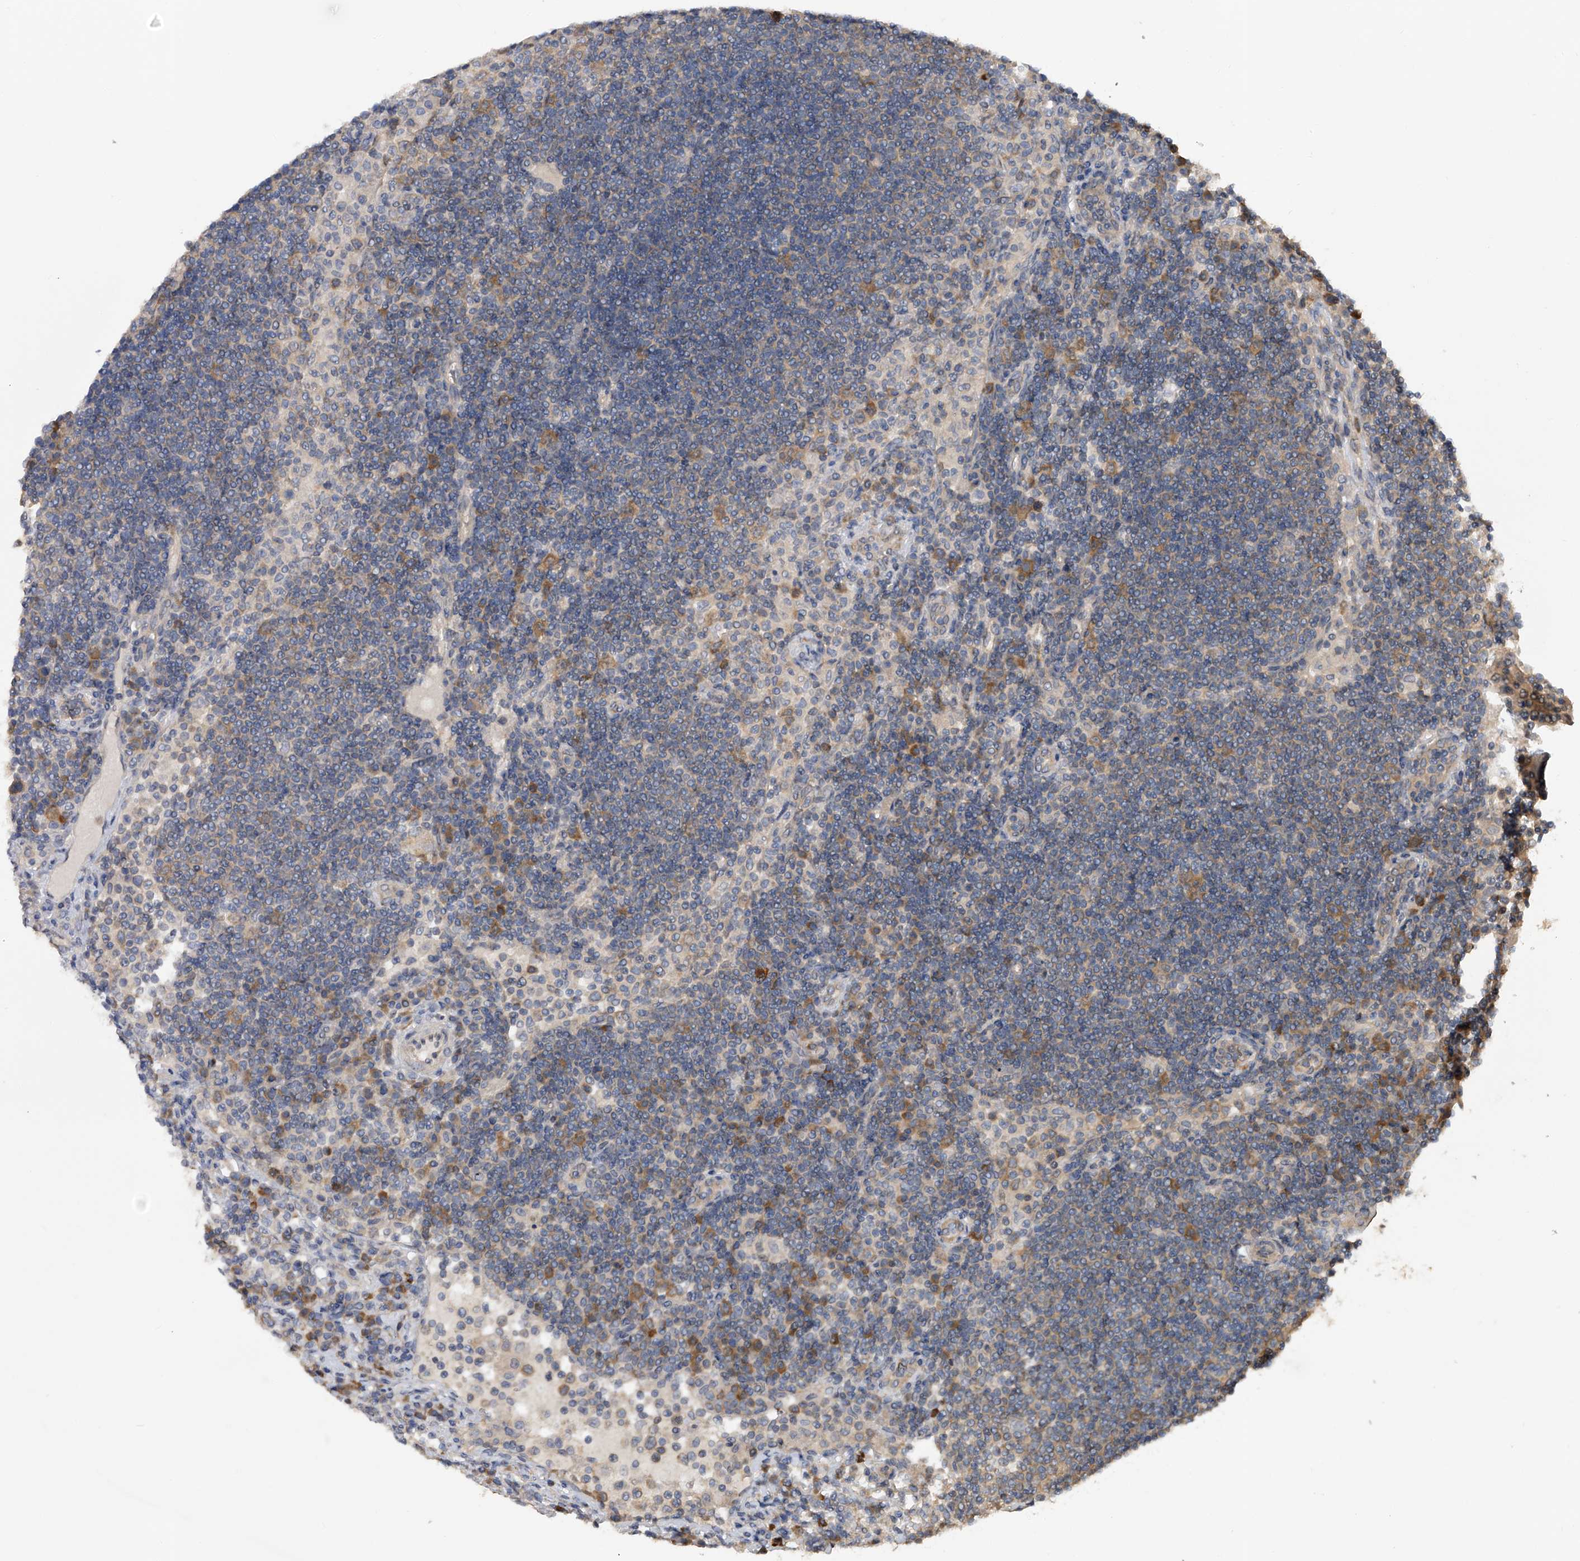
{"staining": {"intensity": "moderate", "quantity": "<25%", "location": "cytoplasmic/membranous"}, "tissue": "lymph node", "cell_type": "Germinal center cells", "image_type": "normal", "snomed": [{"axis": "morphology", "description": "Normal tissue, NOS"}, {"axis": "topography", "description": "Lymph node"}], "caption": "Germinal center cells exhibit low levels of moderate cytoplasmic/membranous staining in approximately <25% of cells in normal human lymph node. The protein of interest is shown in brown color, while the nuclei are stained blue.", "gene": "CFAP298", "patient": {"sex": "female", "age": 53}}